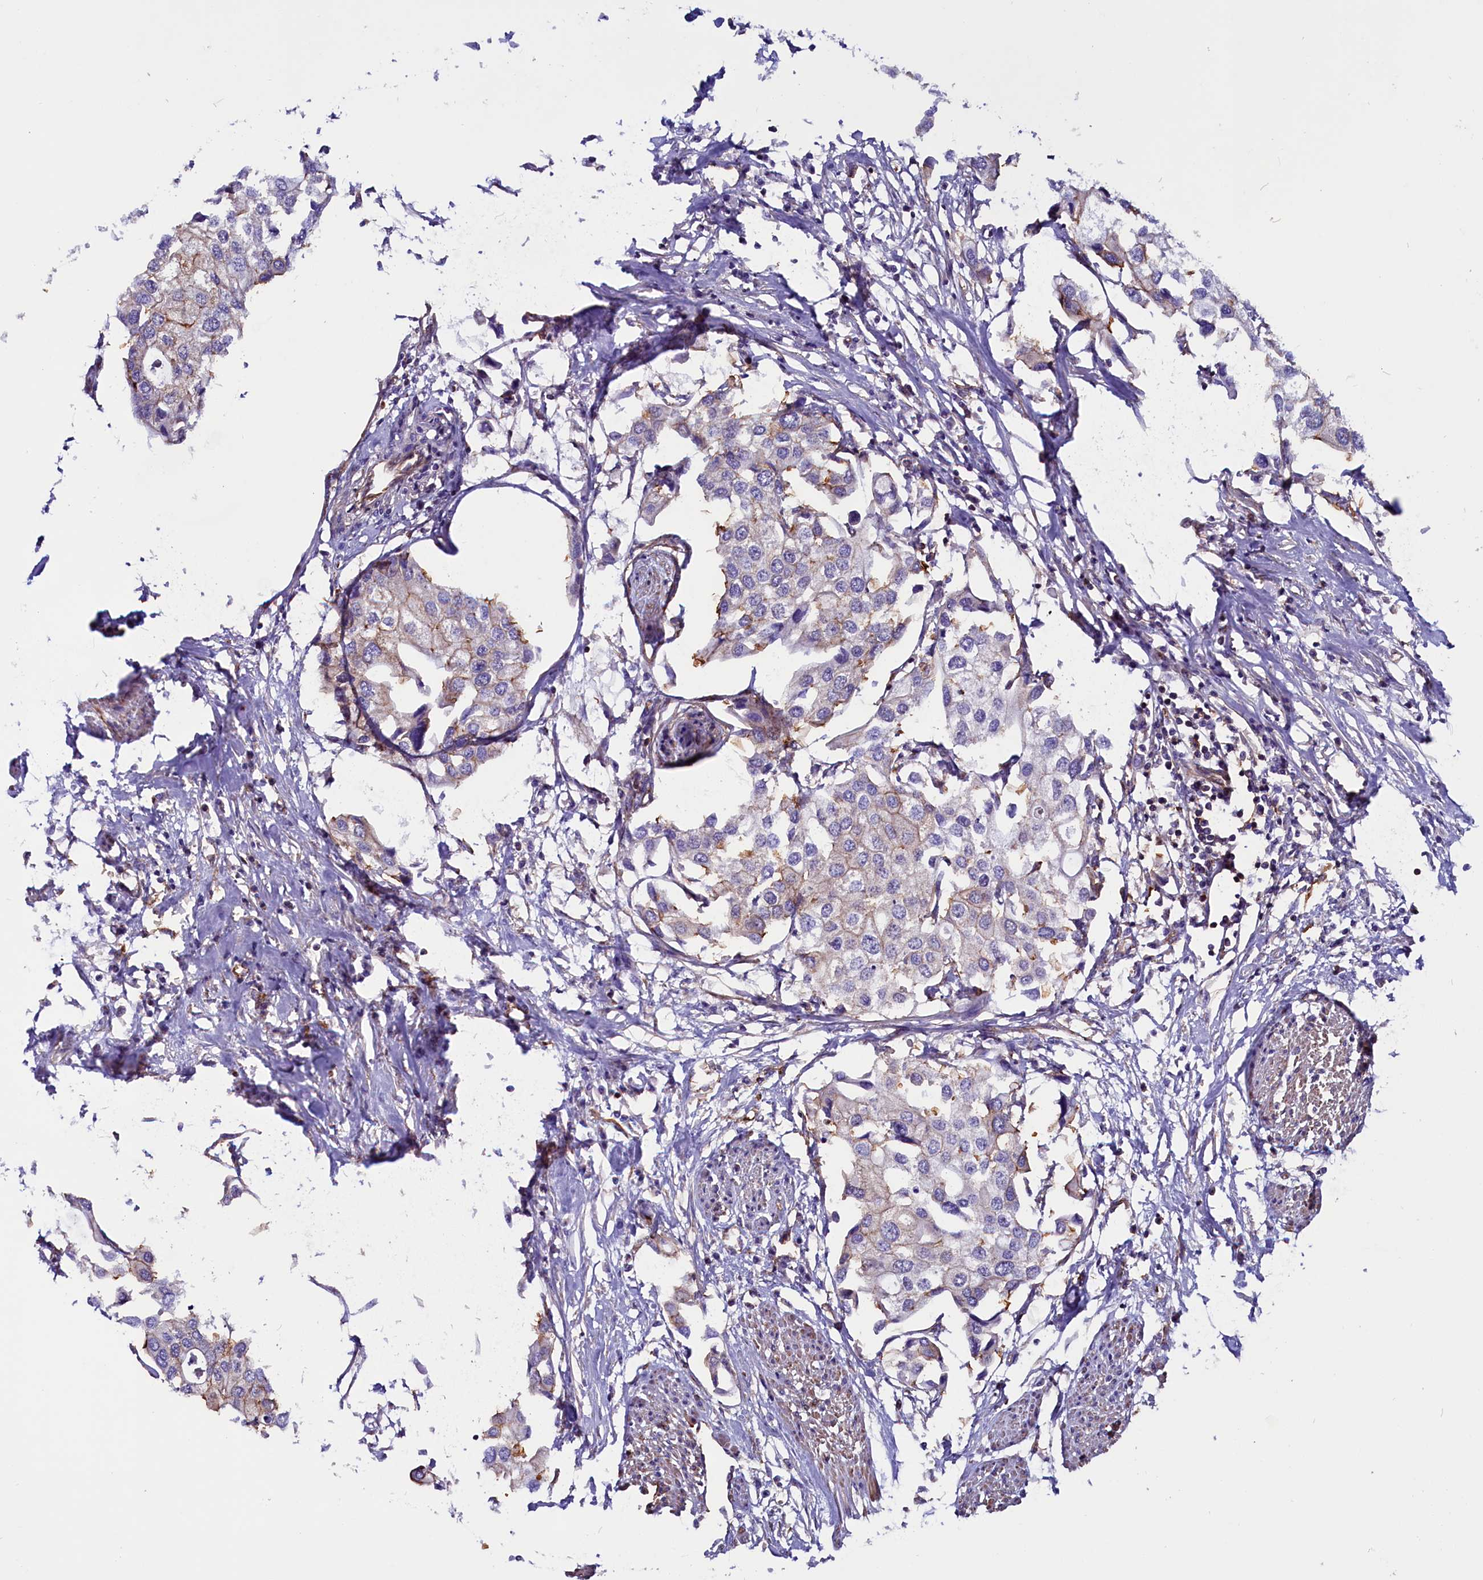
{"staining": {"intensity": "weak", "quantity": "25%-75%", "location": "cytoplasmic/membranous"}, "tissue": "urothelial cancer", "cell_type": "Tumor cells", "image_type": "cancer", "snomed": [{"axis": "morphology", "description": "Urothelial carcinoma, High grade"}, {"axis": "topography", "description": "Urinary bladder"}], "caption": "Weak cytoplasmic/membranous staining is seen in approximately 25%-75% of tumor cells in urothelial cancer.", "gene": "ZNF749", "patient": {"sex": "male", "age": 64}}